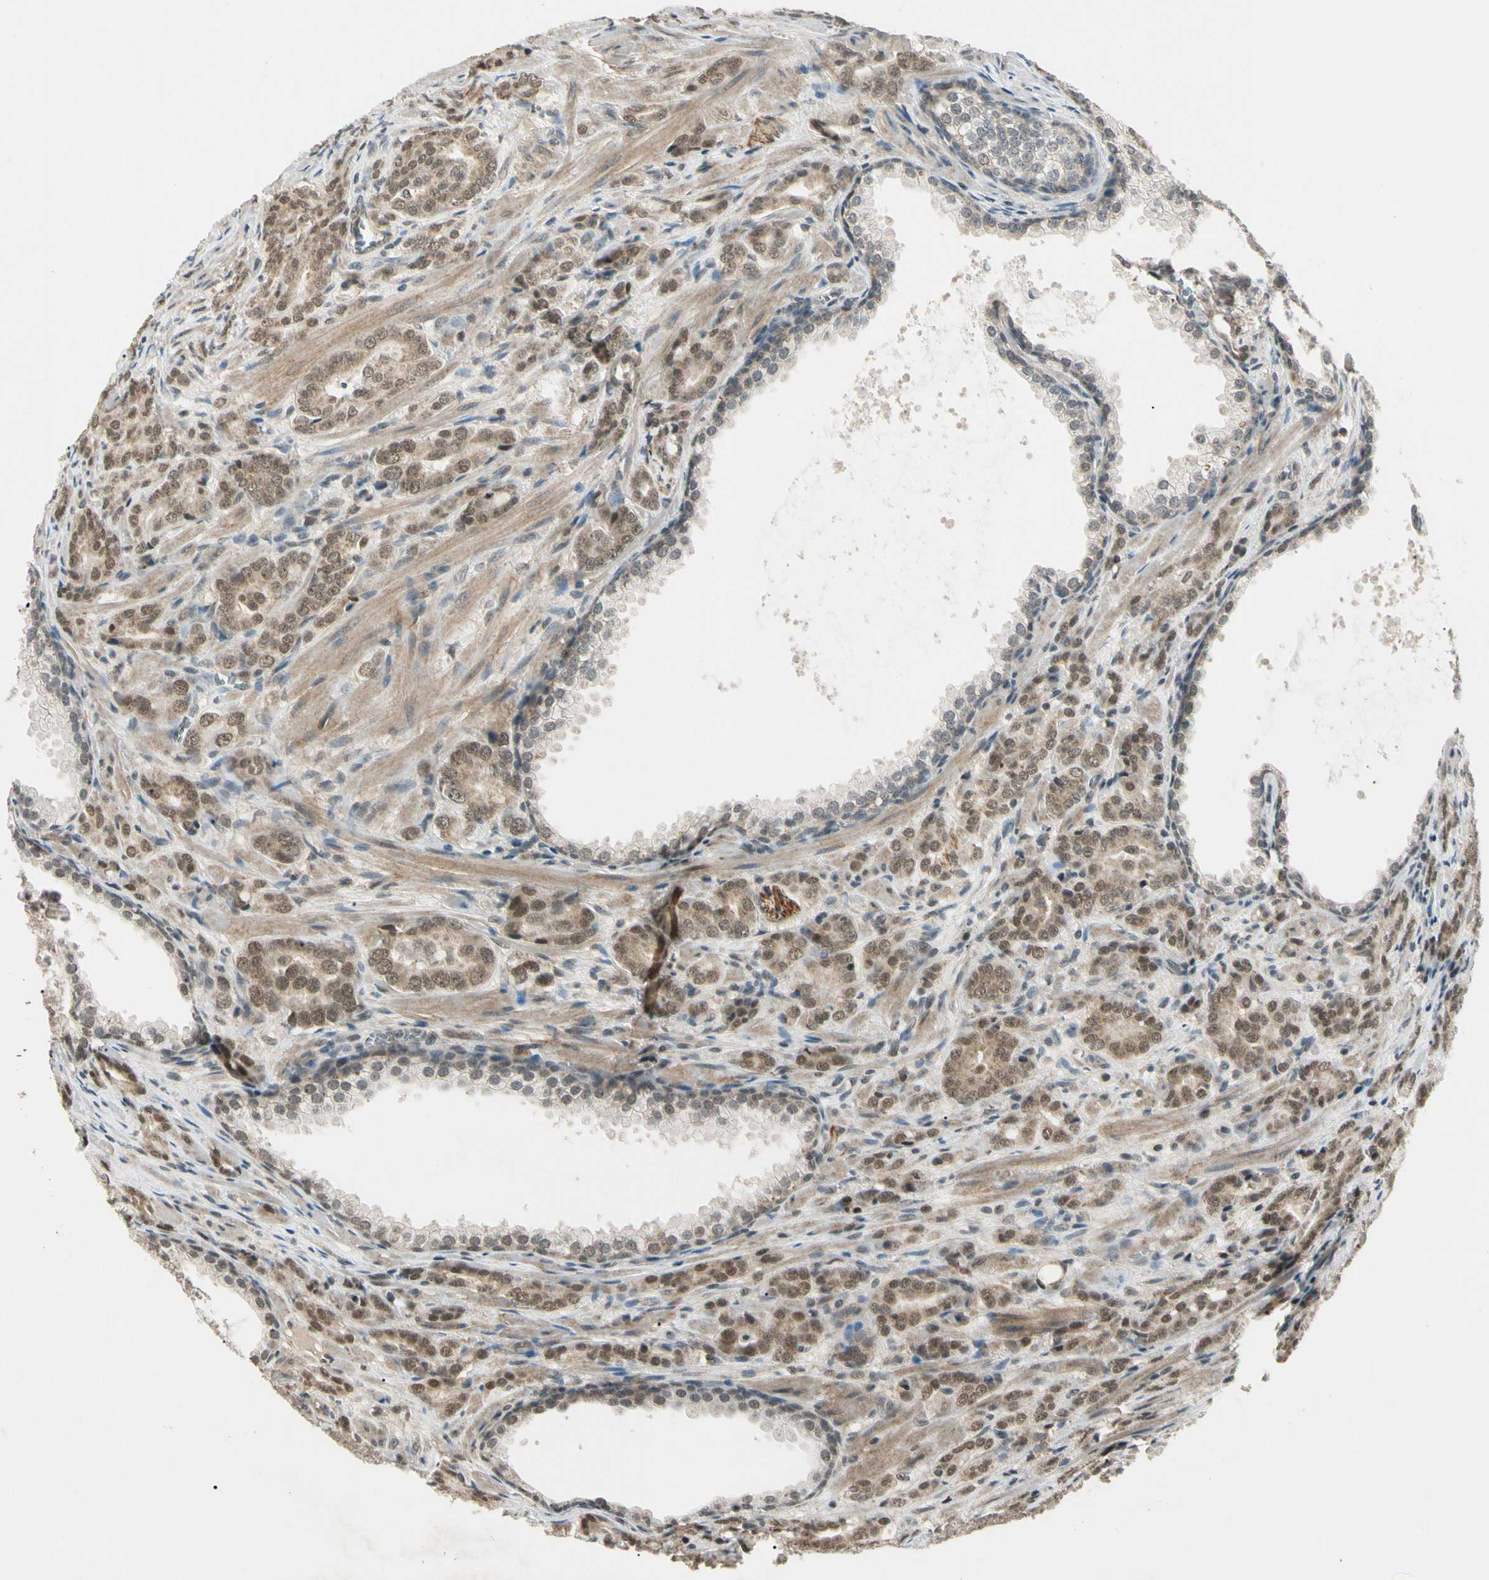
{"staining": {"intensity": "moderate", "quantity": ">75%", "location": "cytoplasmic/membranous,nuclear"}, "tissue": "prostate cancer", "cell_type": "Tumor cells", "image_type": "cancer", "snomed": [{"axis": "morphology", "description": "Adenocarcinoma, High grade"}, {"axis": "topography", "description": "Prostate"}], "caption": "Immunohistochemistry micrograph of human prostate cancer (high-grade adenocarcinoma) stained for a protein (brown), which displays medium levels of moderate cytoplasmic/membranous and nuclear staining in approximately >75% of tumor cells.", "gene": "ZSCAN12", "patient": {"sex": "male", "age": 64}}